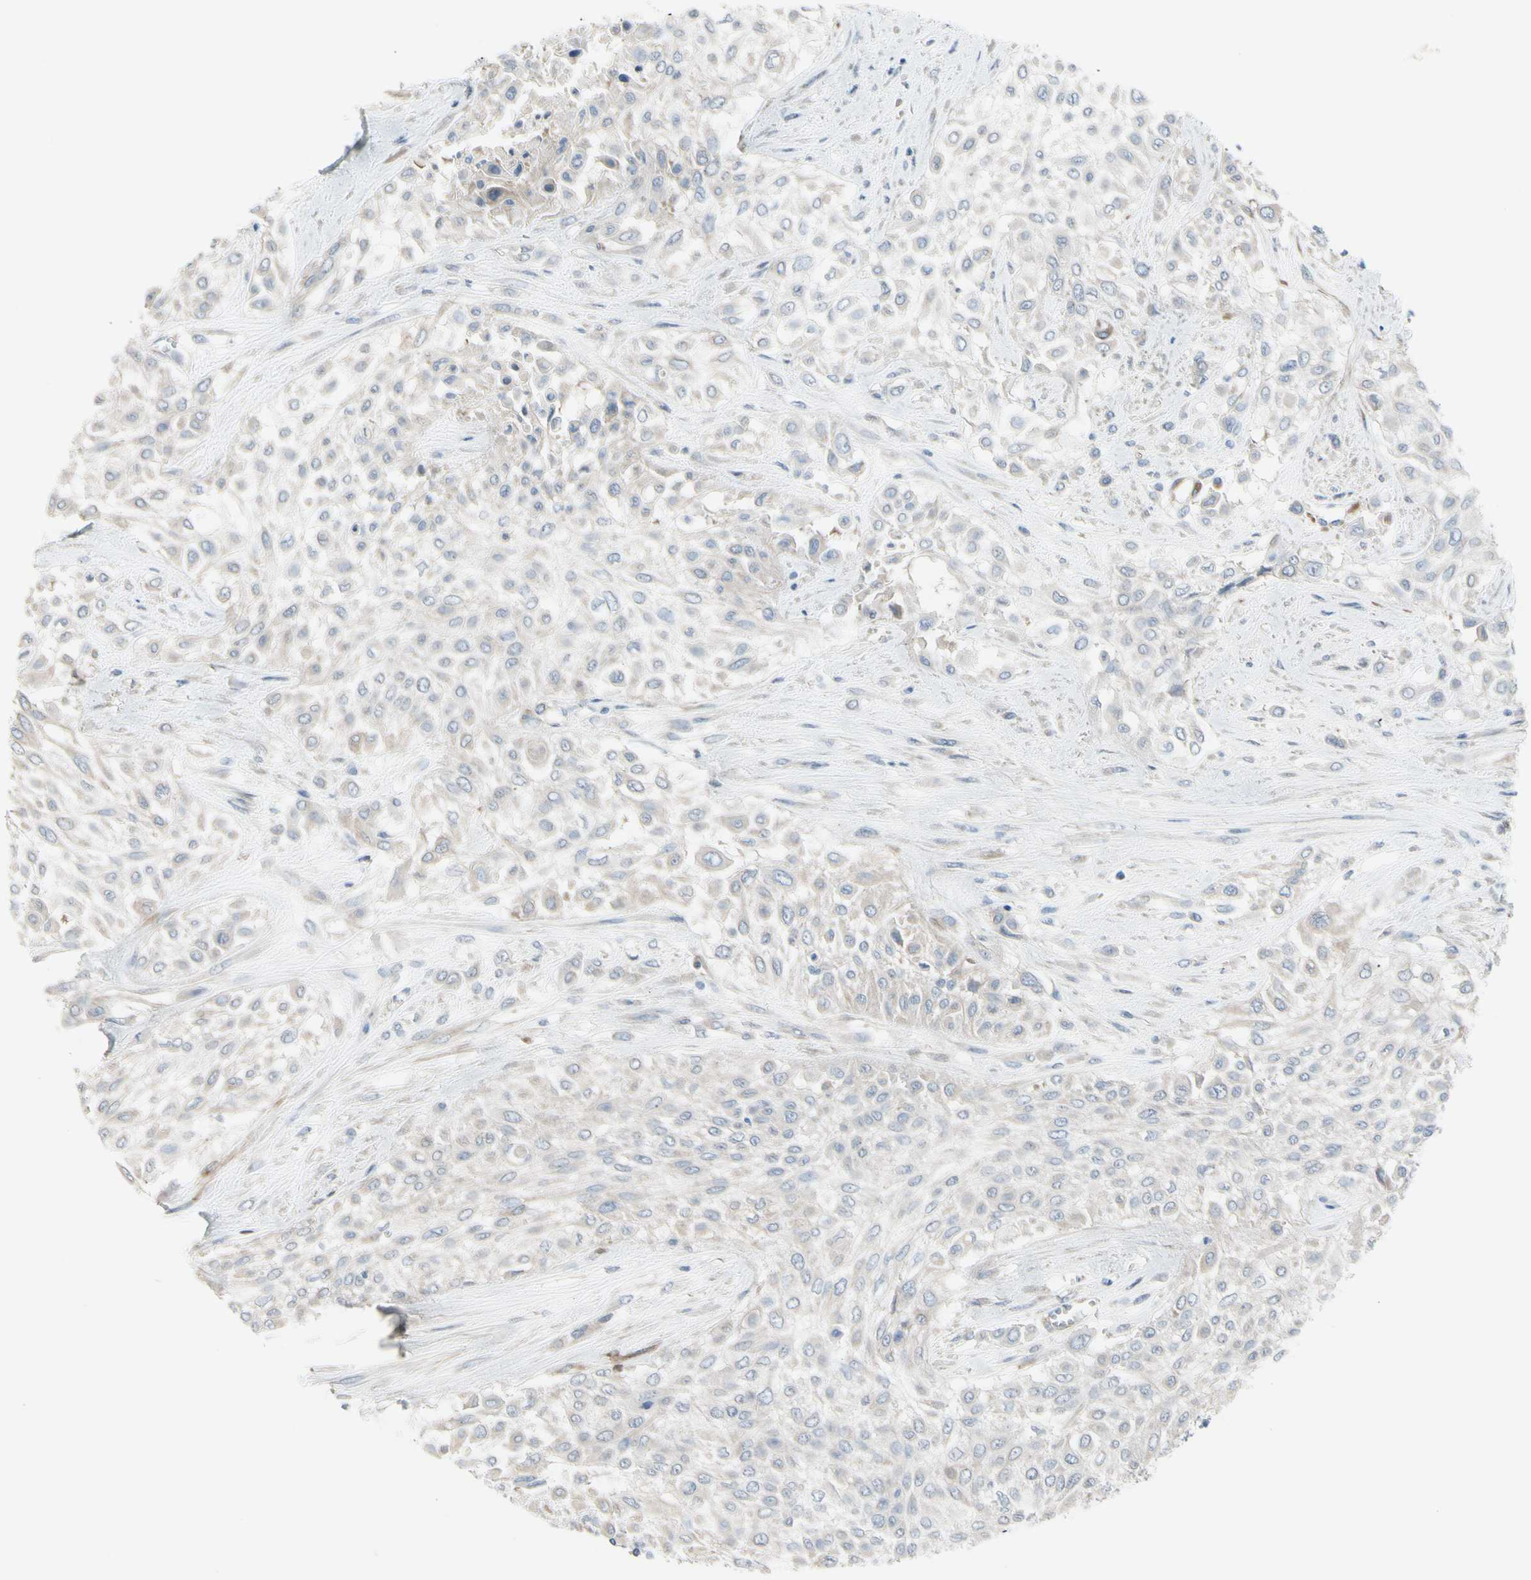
{"staining": {"intensity": "negative", "quantity": "none", "location": "none"}, "tissue": "urothelial cancer", "cell_type": "Tumor cells", "image_type": "cancer", "snomed": [{"axis": "morphology", "description": "Urothelial carcinoma, High grade"}, {"axis": "topography", "description": "Urinary bladder"}], "caption": "This is an IHC photomicrograph of human urothelial cancer. There is no positivity in tumor cells.", "gene": "MAP2", "patient": {"sex": "male", "age": 57}}